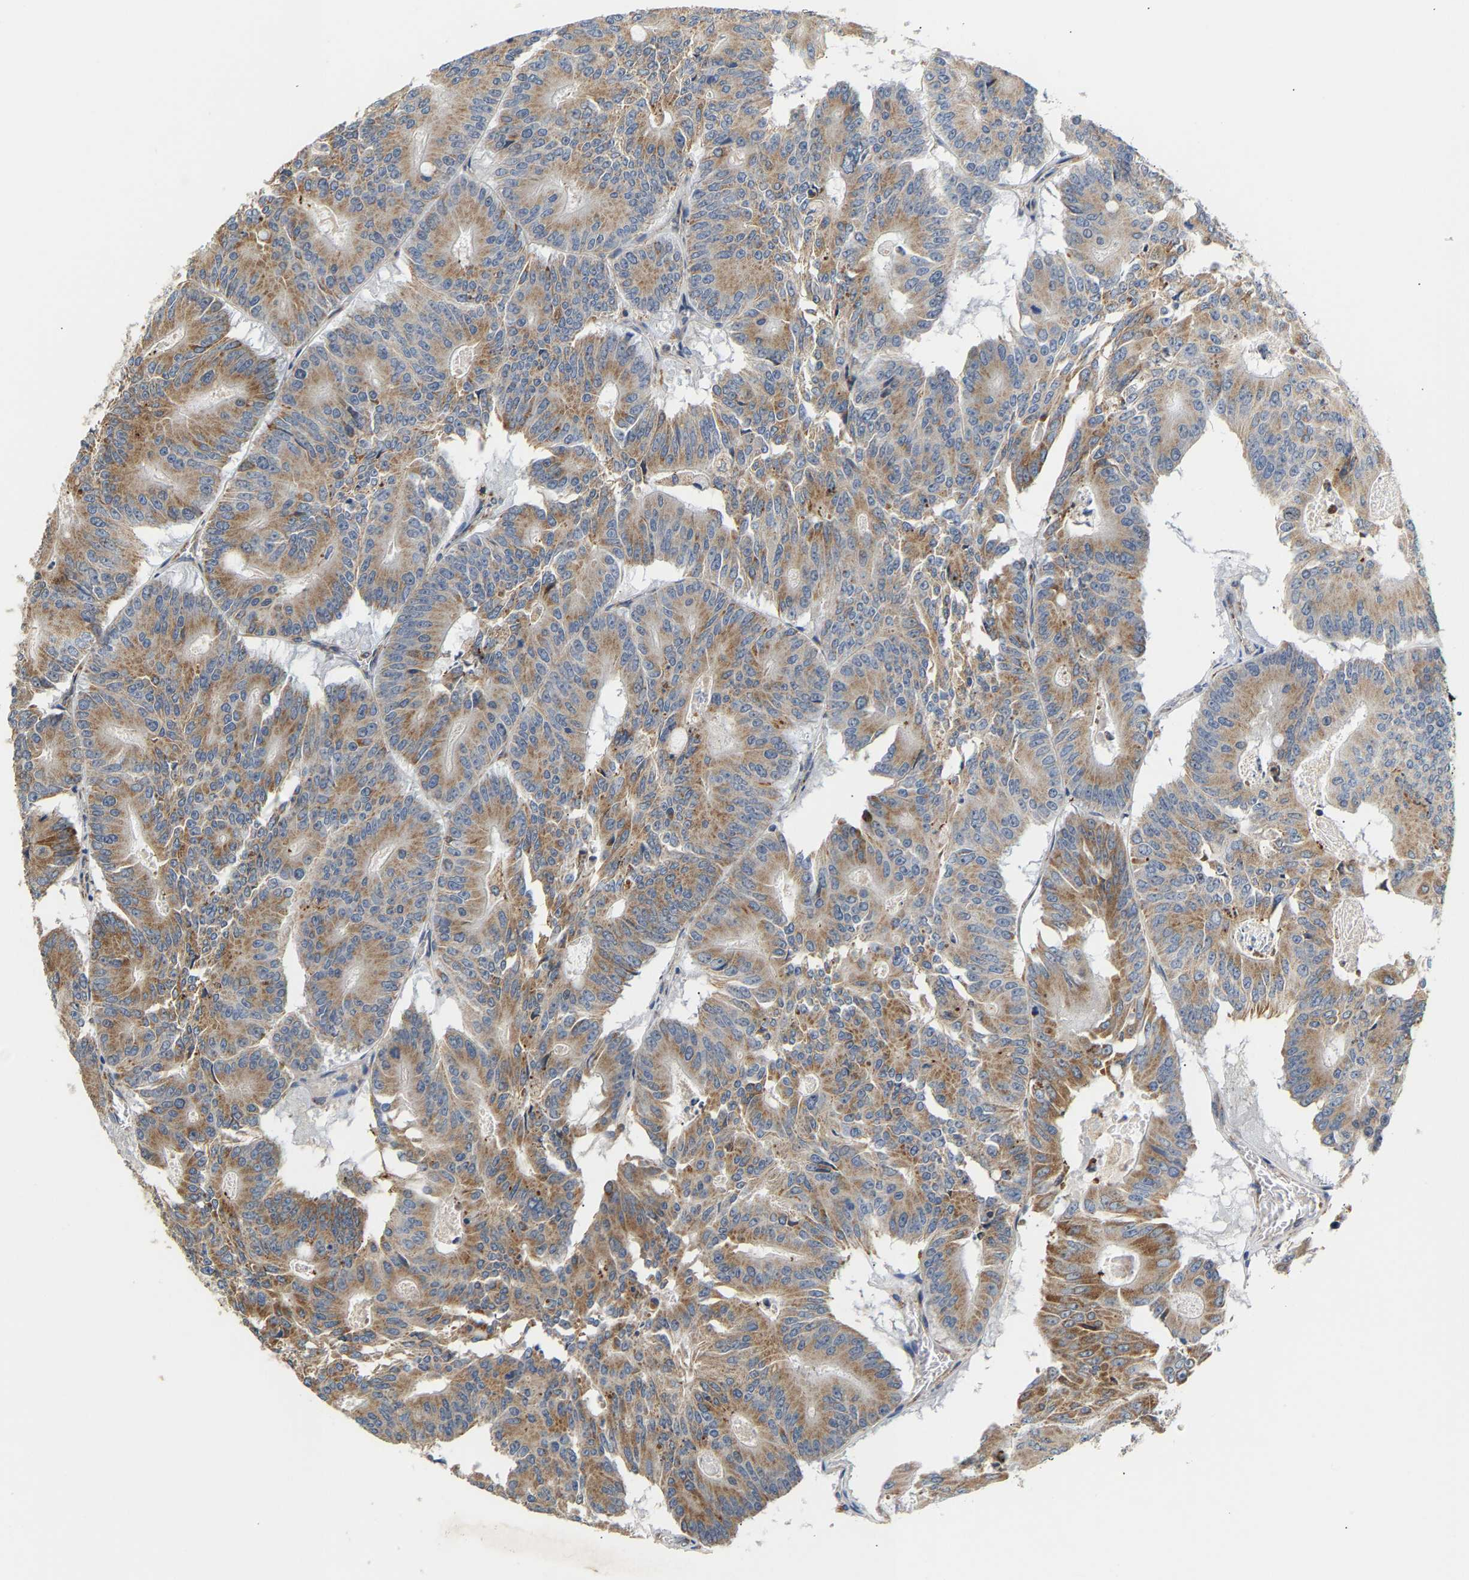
{"staining": {"intensity": "moderate", "quantity": ">75%", "location": "cytoplasmic/membranous"}, "tissue": "colorectal cancer", "cell_type": "Tumor cells", "image_type": "cancer", "snomed": [{"axis": "morphology", "description": "Adenocarcinoma, NOS"}, {"axis": "topography", "description": "Colon"}], "caption": "High-magnification brightfield microscopy of colorectal adenocarcinoma stained with DAB (3,3'-diaminobenzidine) (brown) and counterstained with hematoxylin (blue). tumor cells exhibit moderate cytoplasmic/membranous staining is present in approximately>75% of cells.", "gene": "TMEM168", "patient": {"sex": "male", "age": 87}}